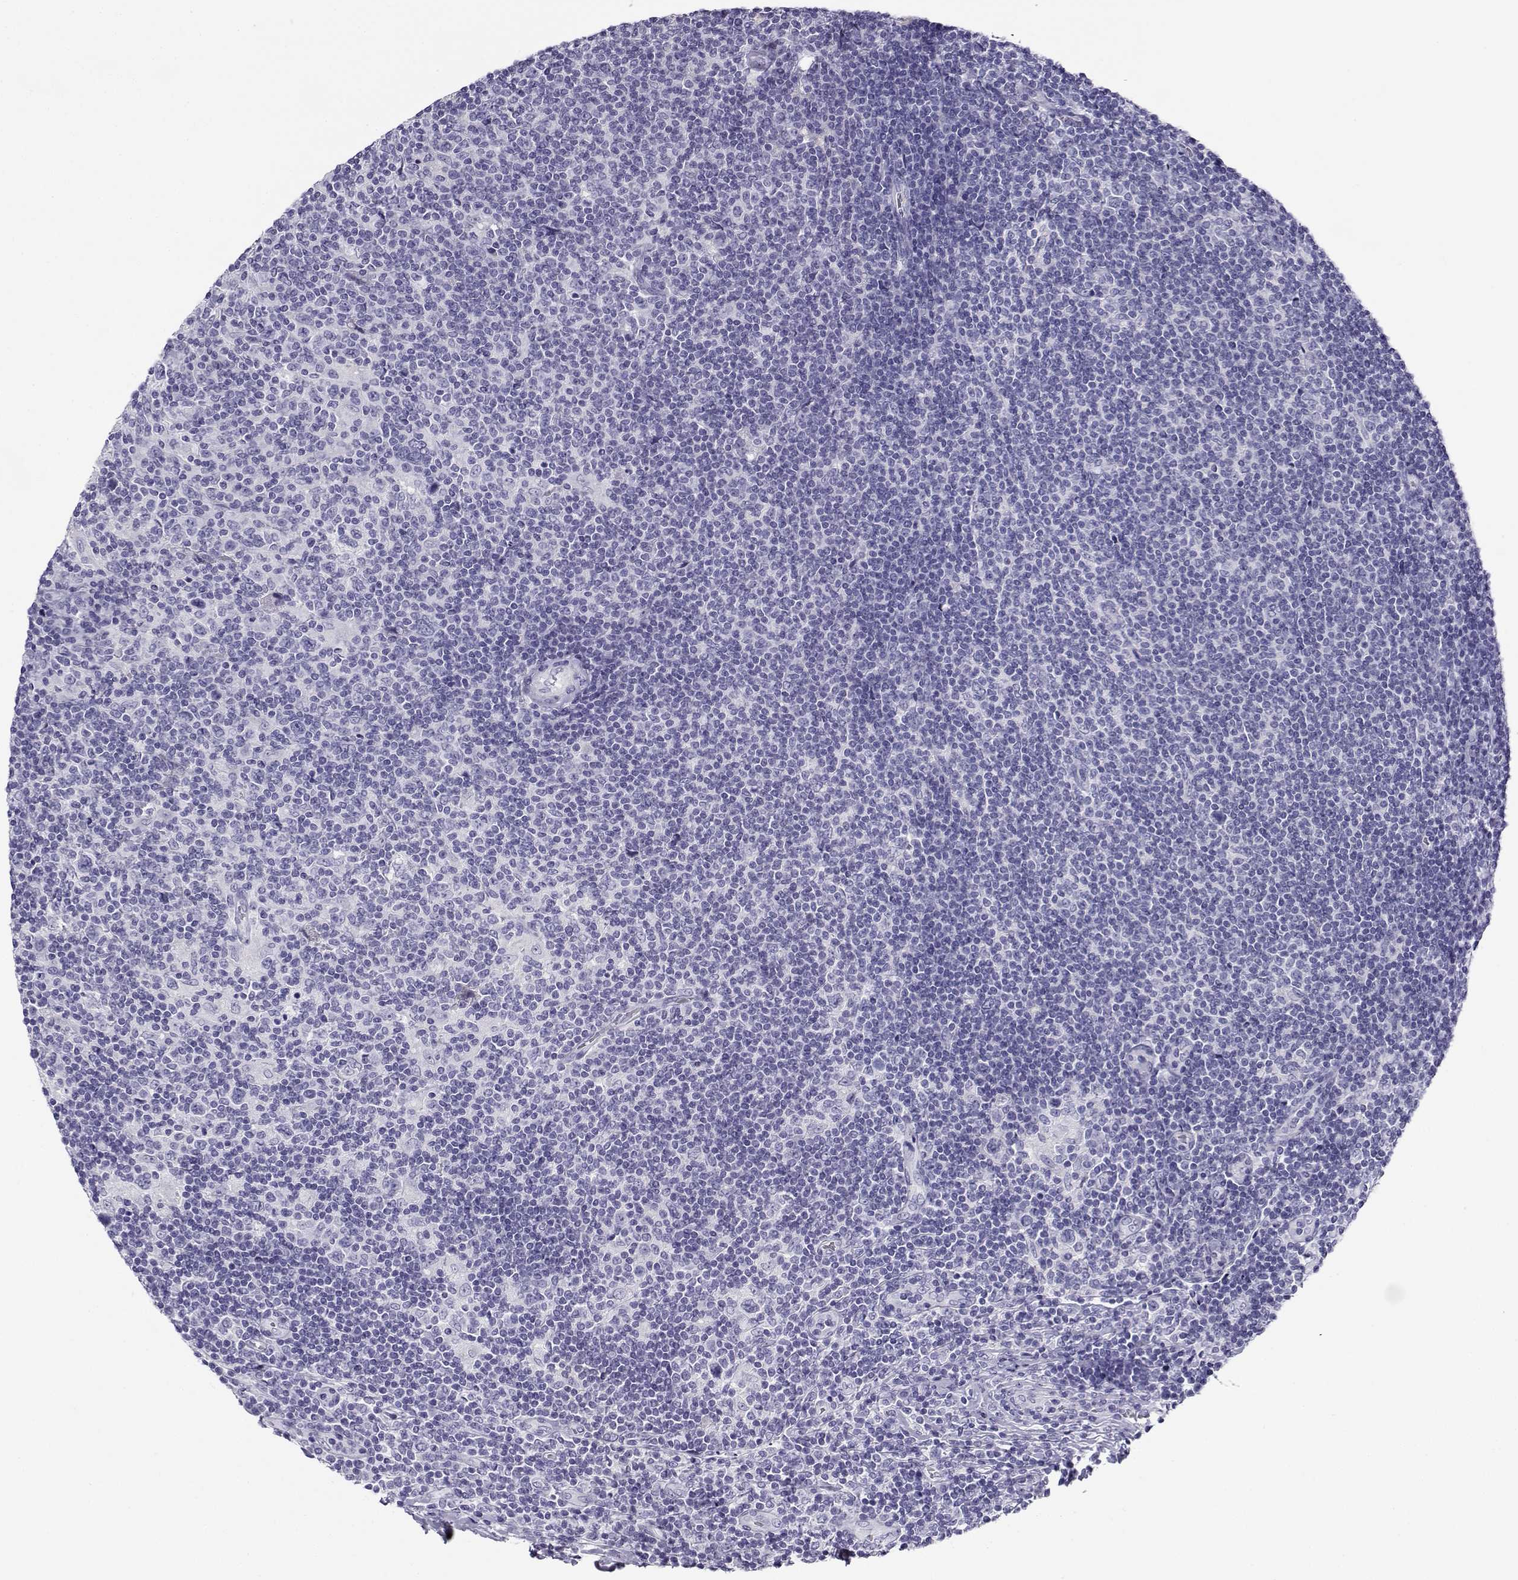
{"staining": {"intensity": "negative", "quantity": "none", "location": "none"}, "tissue": "lymphoma", "cell_type": "Tumor cells", "image_type": "cancer", "snomed": [{"axis": "morphology", "description": "Hodgkin's disease, NOS"}, {"axis": "topography", "description": "Lymph node"}], "caption": "A photomicrograph of lymphoma stained for a protein reveals no brown staining in tumor cells.", "gene": "CABS1", "patient": {"sex": "male", "age": 40}}